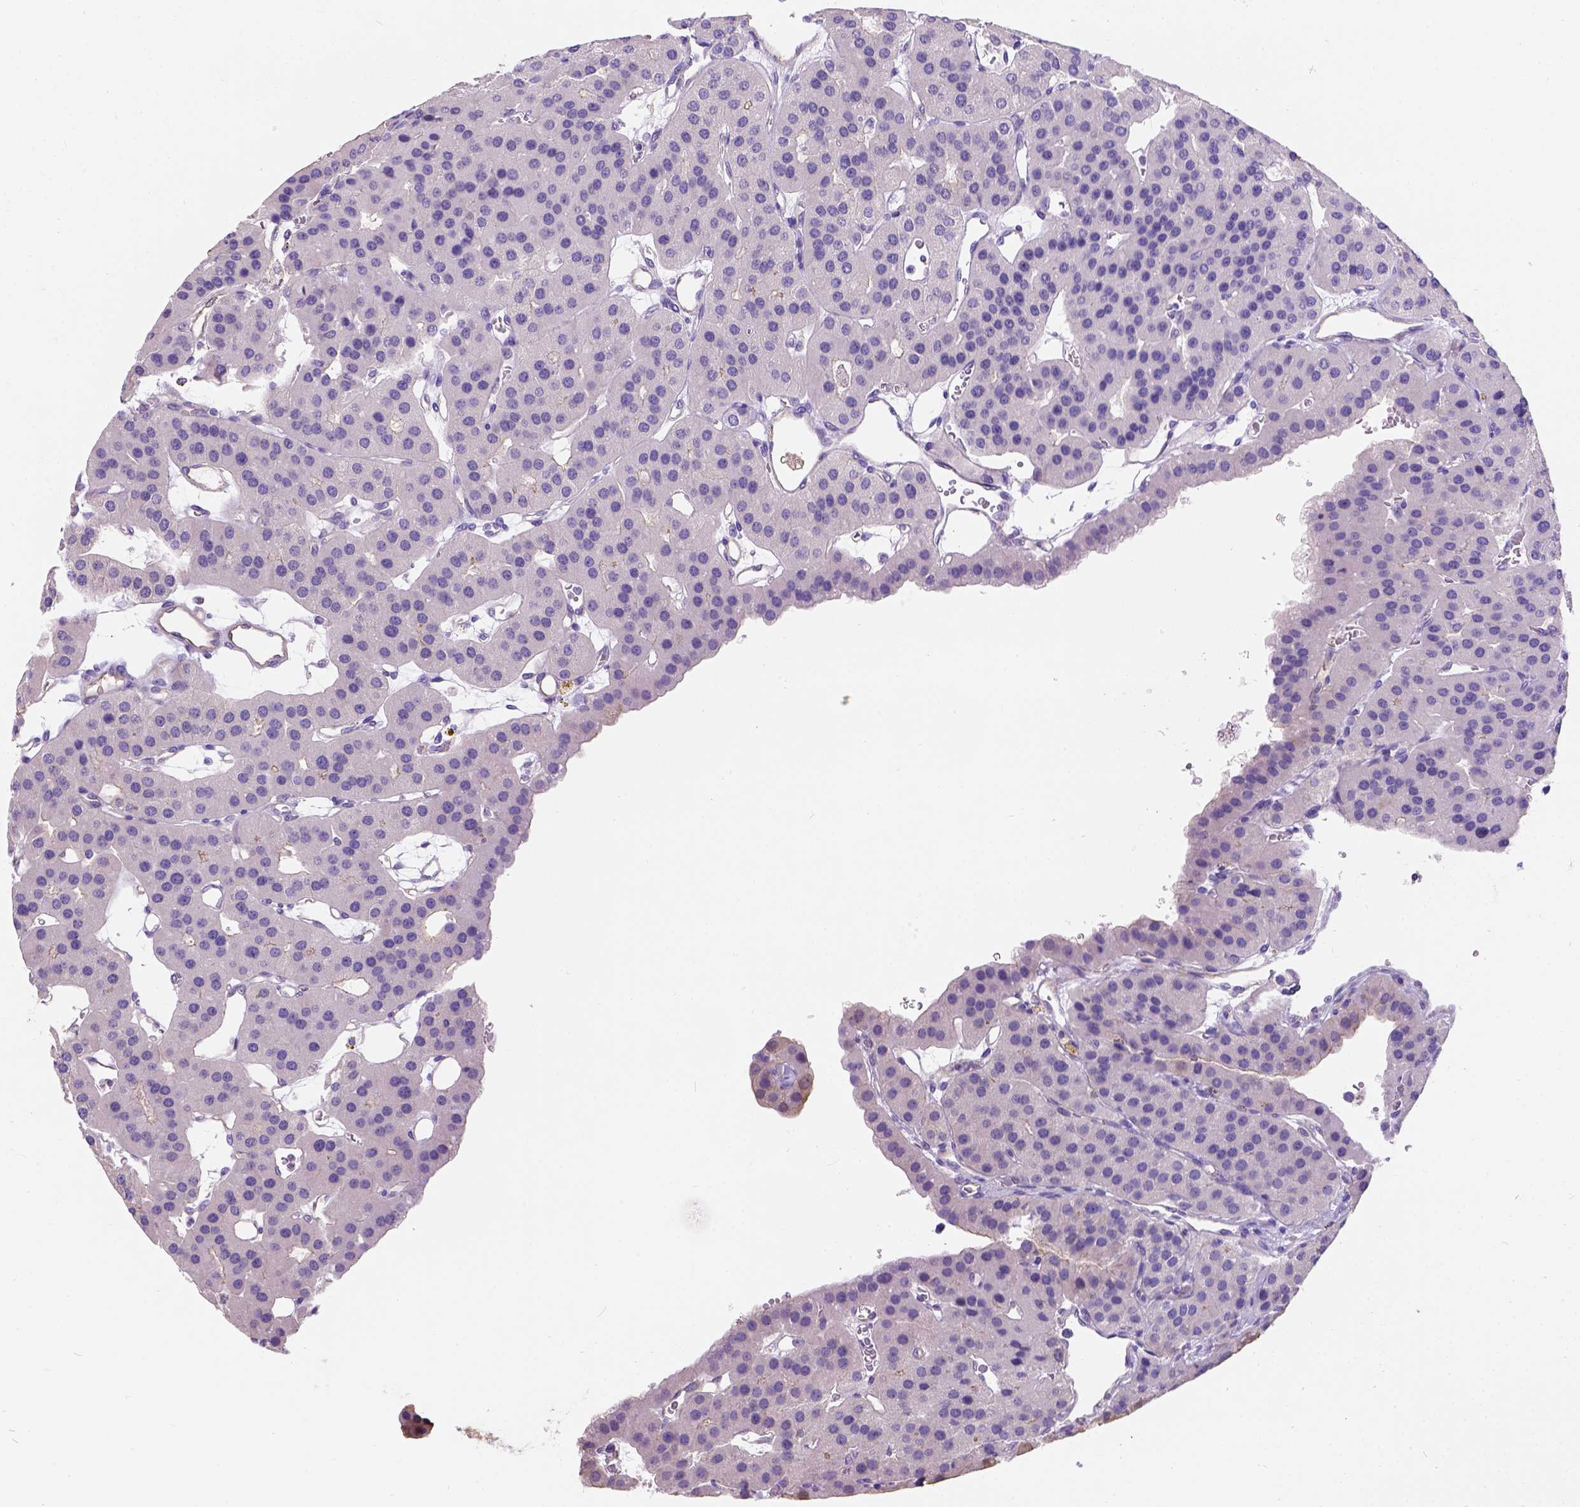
{"staining": {"intensity": "negative", "quantity": "none", "location": "none"}, "tissue": "parathyroid gland", "cell_type": "Glandular cells", "image_type": "normal", "snomed": [{"axis": "morphology", "description": "Normal tissue, NOS"}, {"axis": "morphology", "description": "Adenoma, NOS"}, {"axis": "topography", "description": "Parathyroid gland"}], "caption": "Photomicrograph shows no protein staining in glandular cells of benign parathyroid gland. (DAB immunohistochemistry (IHC), high magnification).", "gene": "PHF7", "patient": {"sex": "female", "age": 86}}